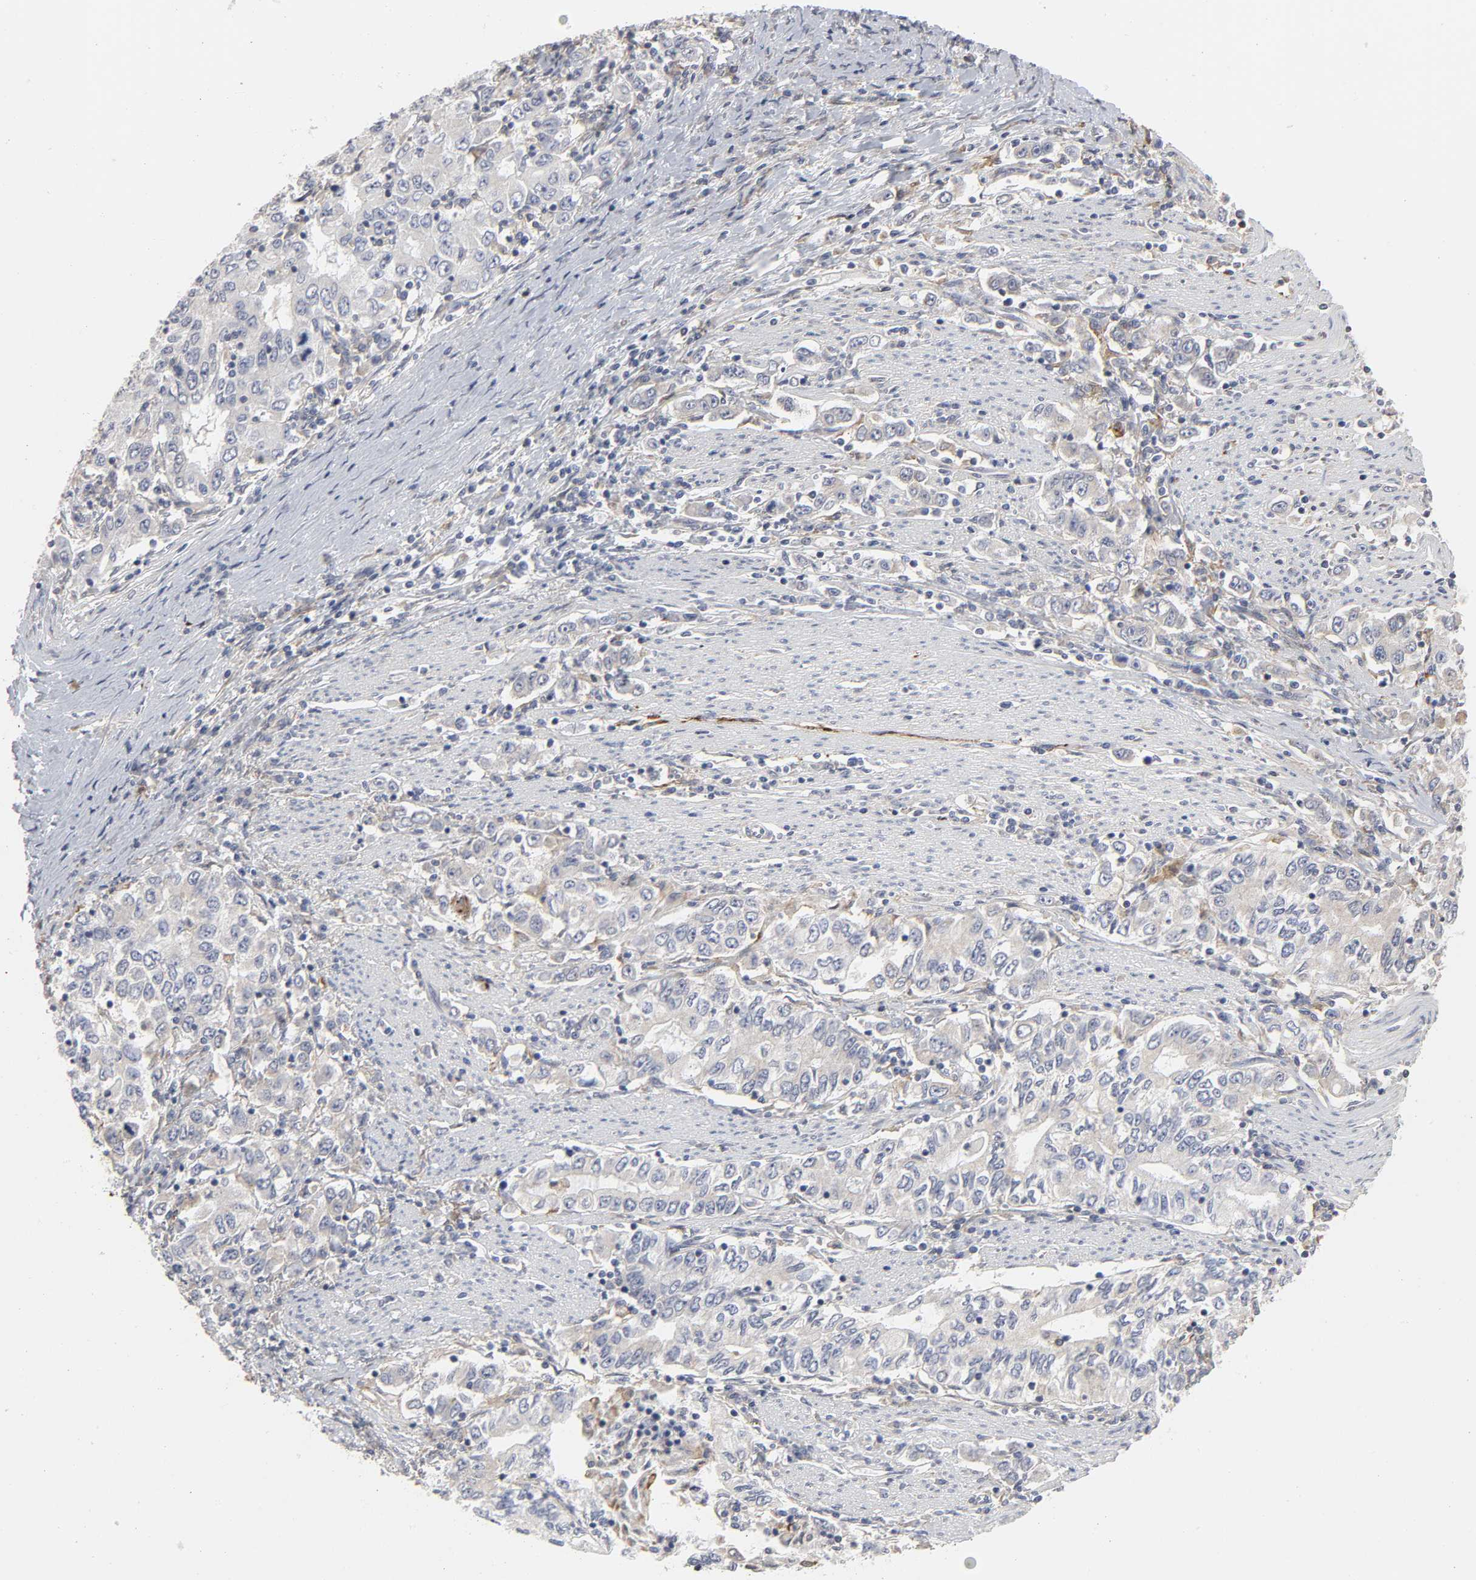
{"staining": {"intensity": "weak", "quantity": "25%-75%", "location": "cytoplasmic/membranous"}, "tissue": "stomach cancer", "cell_type": "Tumor cells", "image_type": "cancer", "snomed": [{"axis": "morphology", "description": "Adenocarcinoma, NOS"}, {"axis": "topography", "description": "Stomach, lower"}], "caption": "Stomach cancer (adenocarcinoma) stained with DAB (3,3'-diaminobenzidine) immunohistochemistry displays low levels of weak cytoplasmic/membranous staining in approximately 25%-75% of tumor cells.", "gene": "POR", "patient": {"sex": "female", "age": 72}}